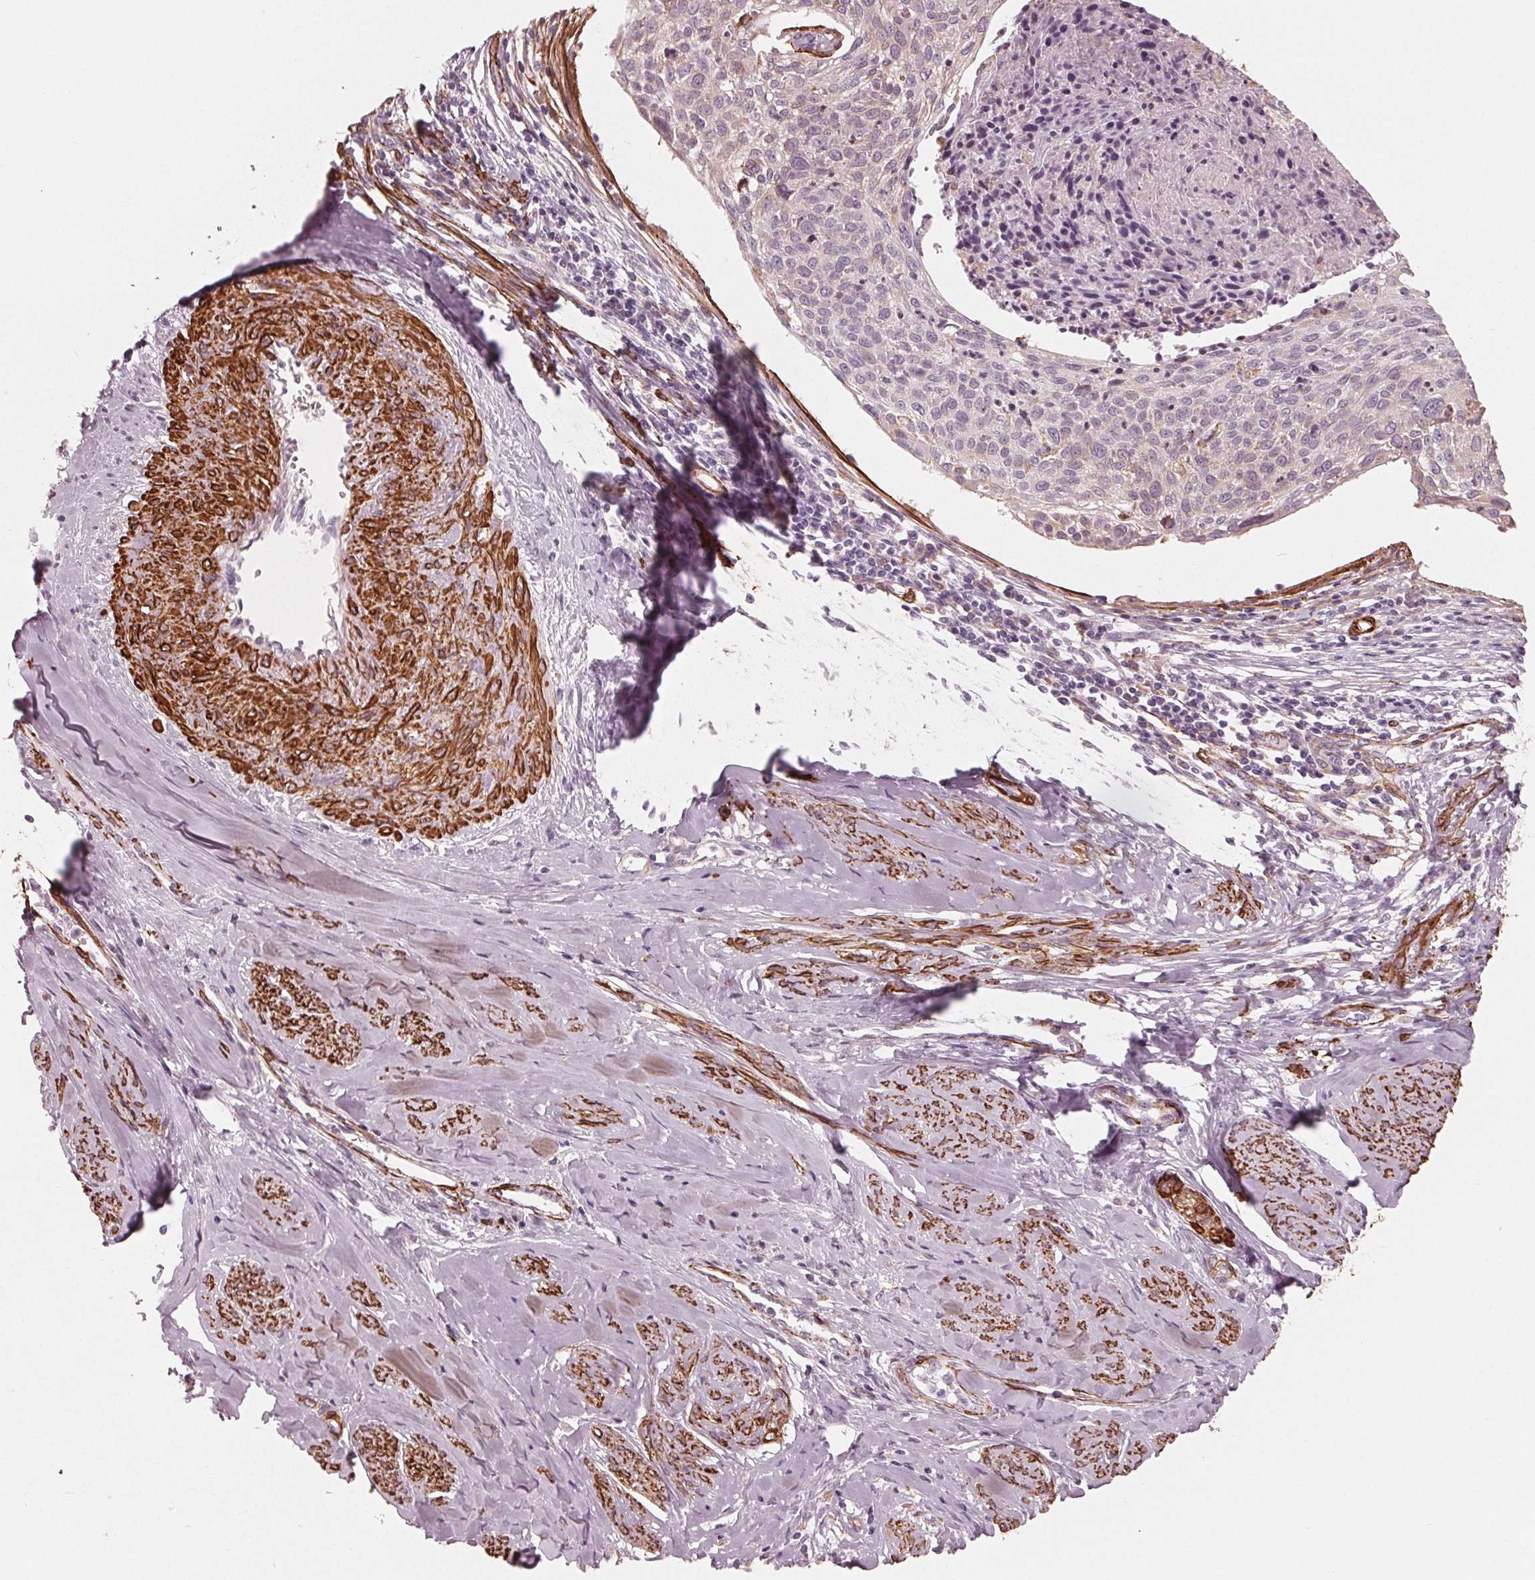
{"staining": {"intensity": "negative", "quantity": "none", "location": "none"}, "tissue": "cervical cancer", "cell_type": "Tumor cells", "image_type": "cancer", "snomed": [{"axis": "morphology", "description": "Squamous cell carcinoma, NOS"}, {"axis": "topography", "description": "Cervix"}], "caption": "Immunohistochemical staining of cervical cancer exhibits no significant expression in tumor cells.", "gene": "MIER3", "patient": {"sex": "female", "age": 49}}